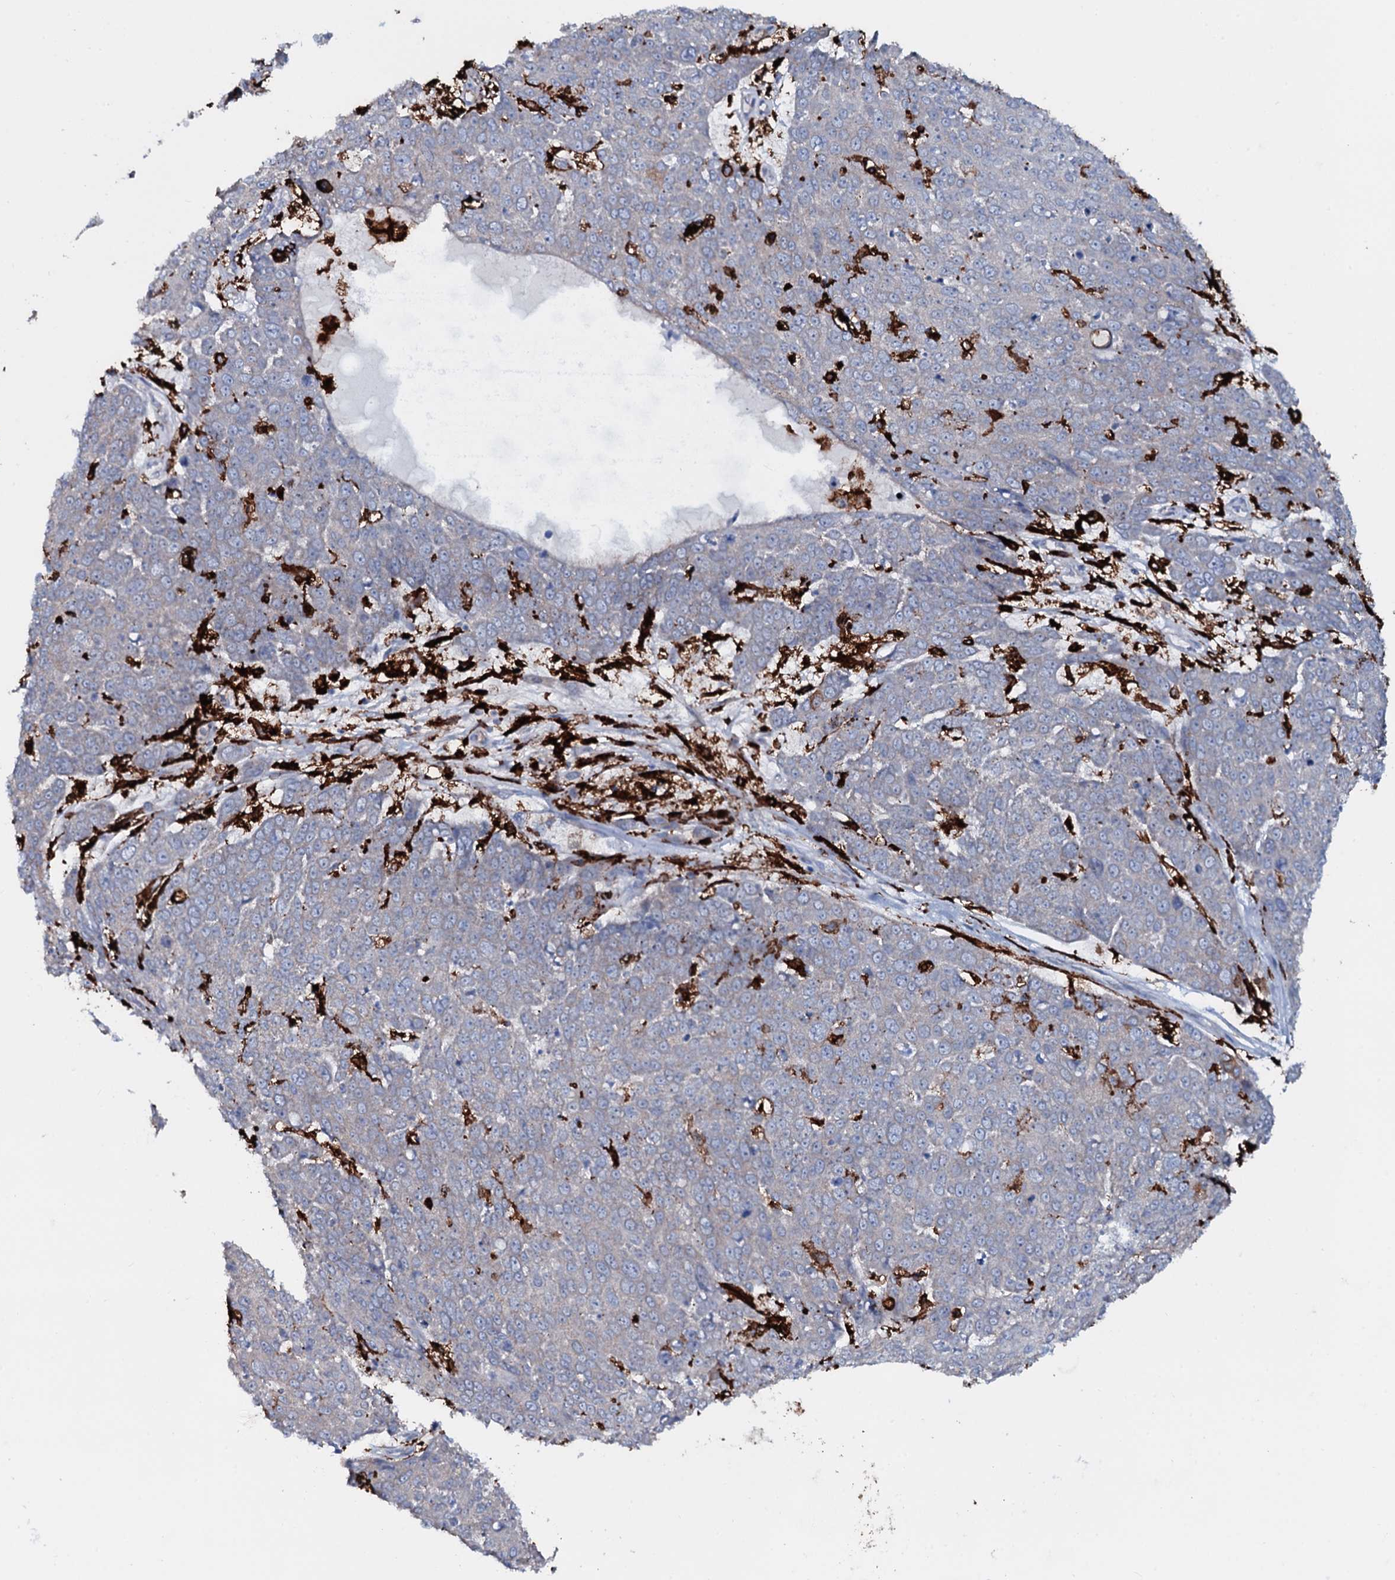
{"staining": {"intensity": "weak", "quantity": "<25%", "location": "cytoplasmic/membranous"}, "tissue": "skin cancer", "cell_type": "Tumor cells", "image_type": "cancer", "snomed": [{"axis": "morphology", "description": "Squamous cell carcinoma, NOS"}, {"axis": "topography", "description": "Skin"}], "caption": "A micrograph of human squamous cell carcinoma (skin) is negative for staining in tumor cells. (Brightfield microscopy of DAB (3,3'-diaminobenzidine) IHC at high magnification).", "gene": "OSBPL2", "patient": {"sex": "male", "age": 71}}